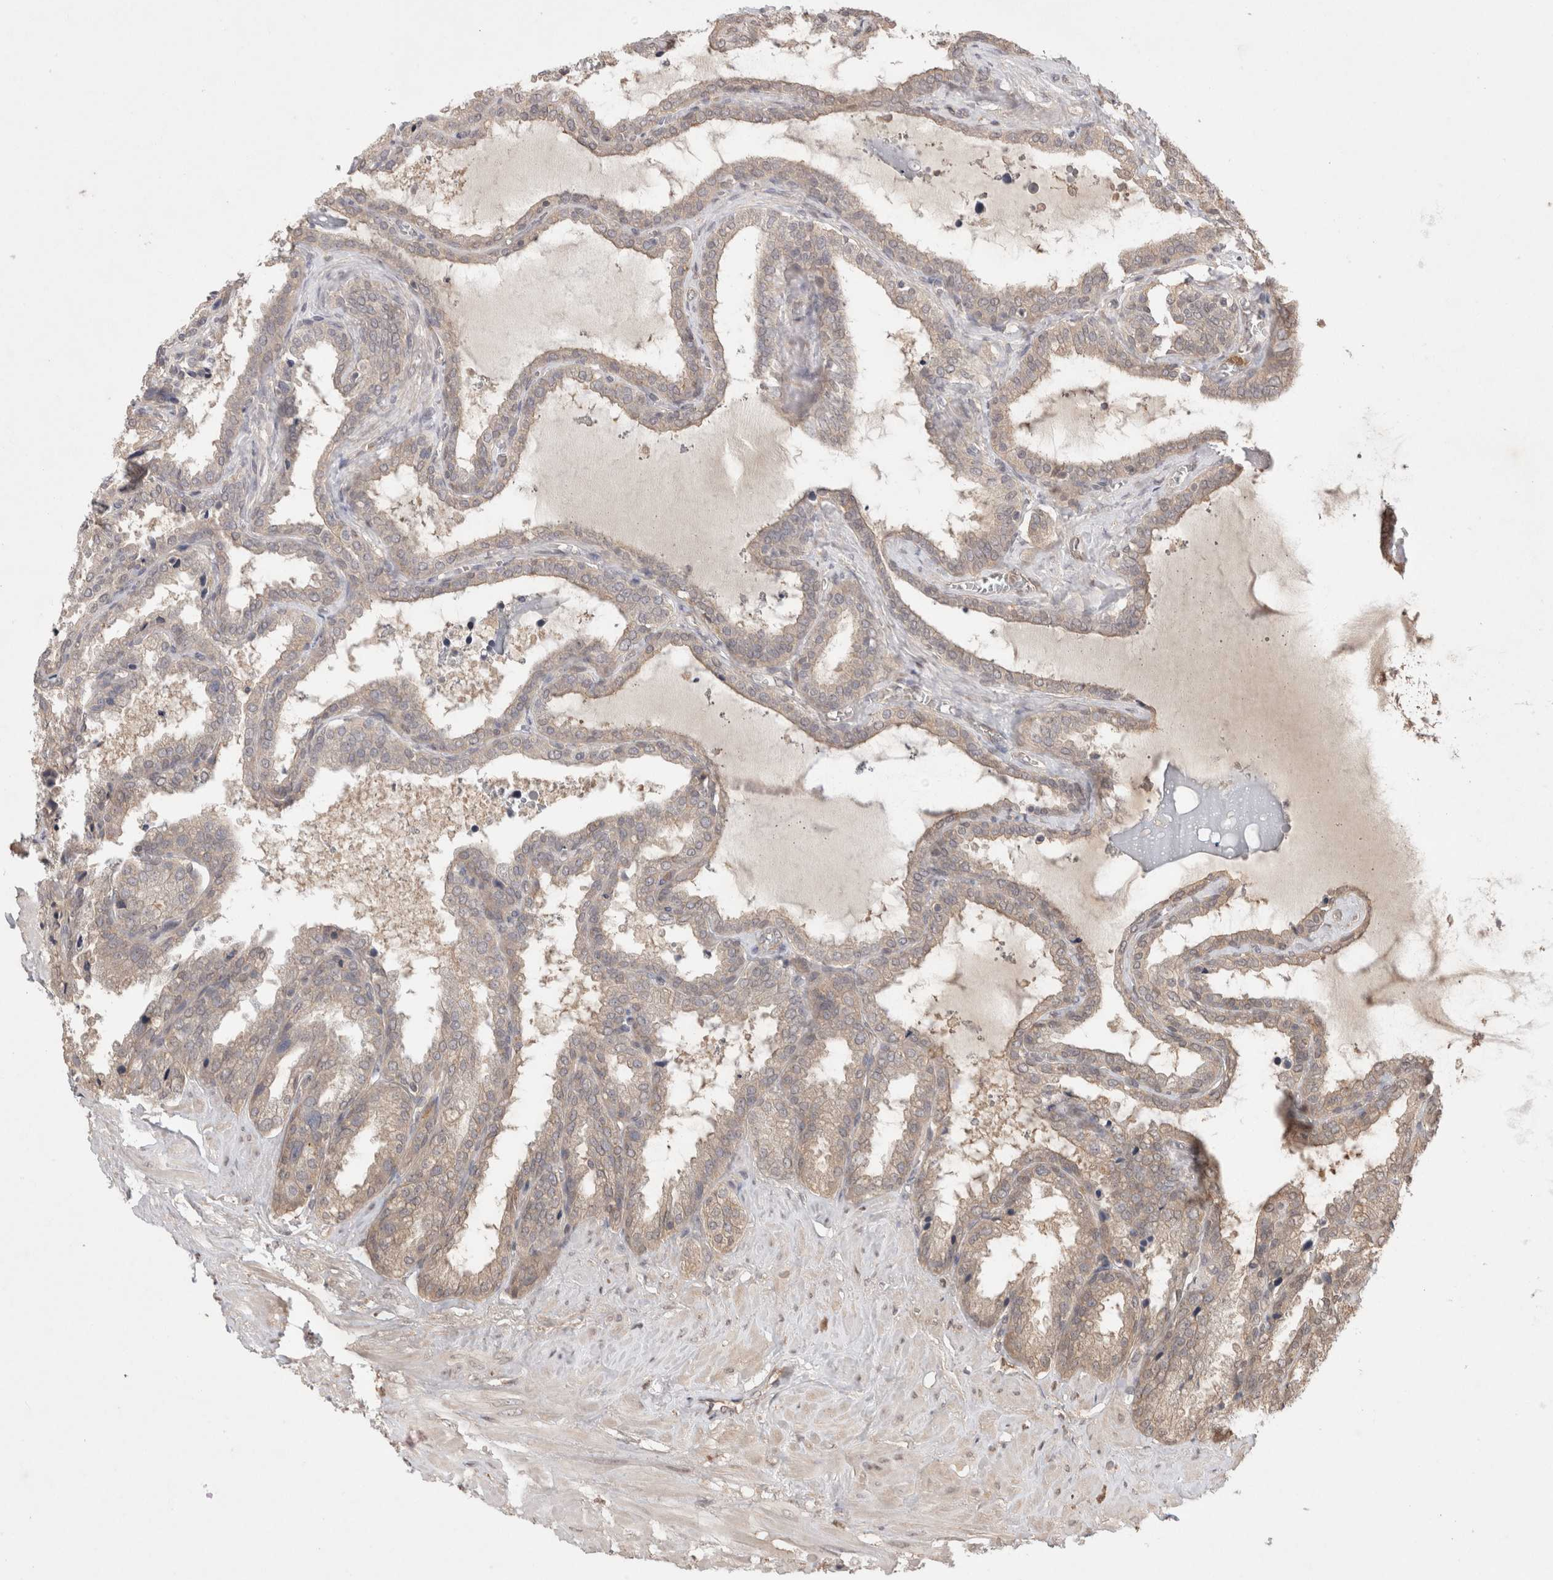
{"staining": {"intensity": "weak", "quantity": ">75%", "location": "cytoplasmic/membranous"}, "tissue": "seminal vesicle", "cell_type": "Glandular cells", "image_type": "normal", "snomed": [{"axis": "morphology", "description": "Normal tissue, NOS"}, {"axis": "topography", "description": "Seminal veicle"}], "caption": "Protein expression analysis of benign seminal vesicle shows weak cytoplasmic/membranous staining in about >75% of glandular cells. Nuclei are stained in blue.", "gene": "PRMT3", "patient": {"sex": "male", "age": 46}}